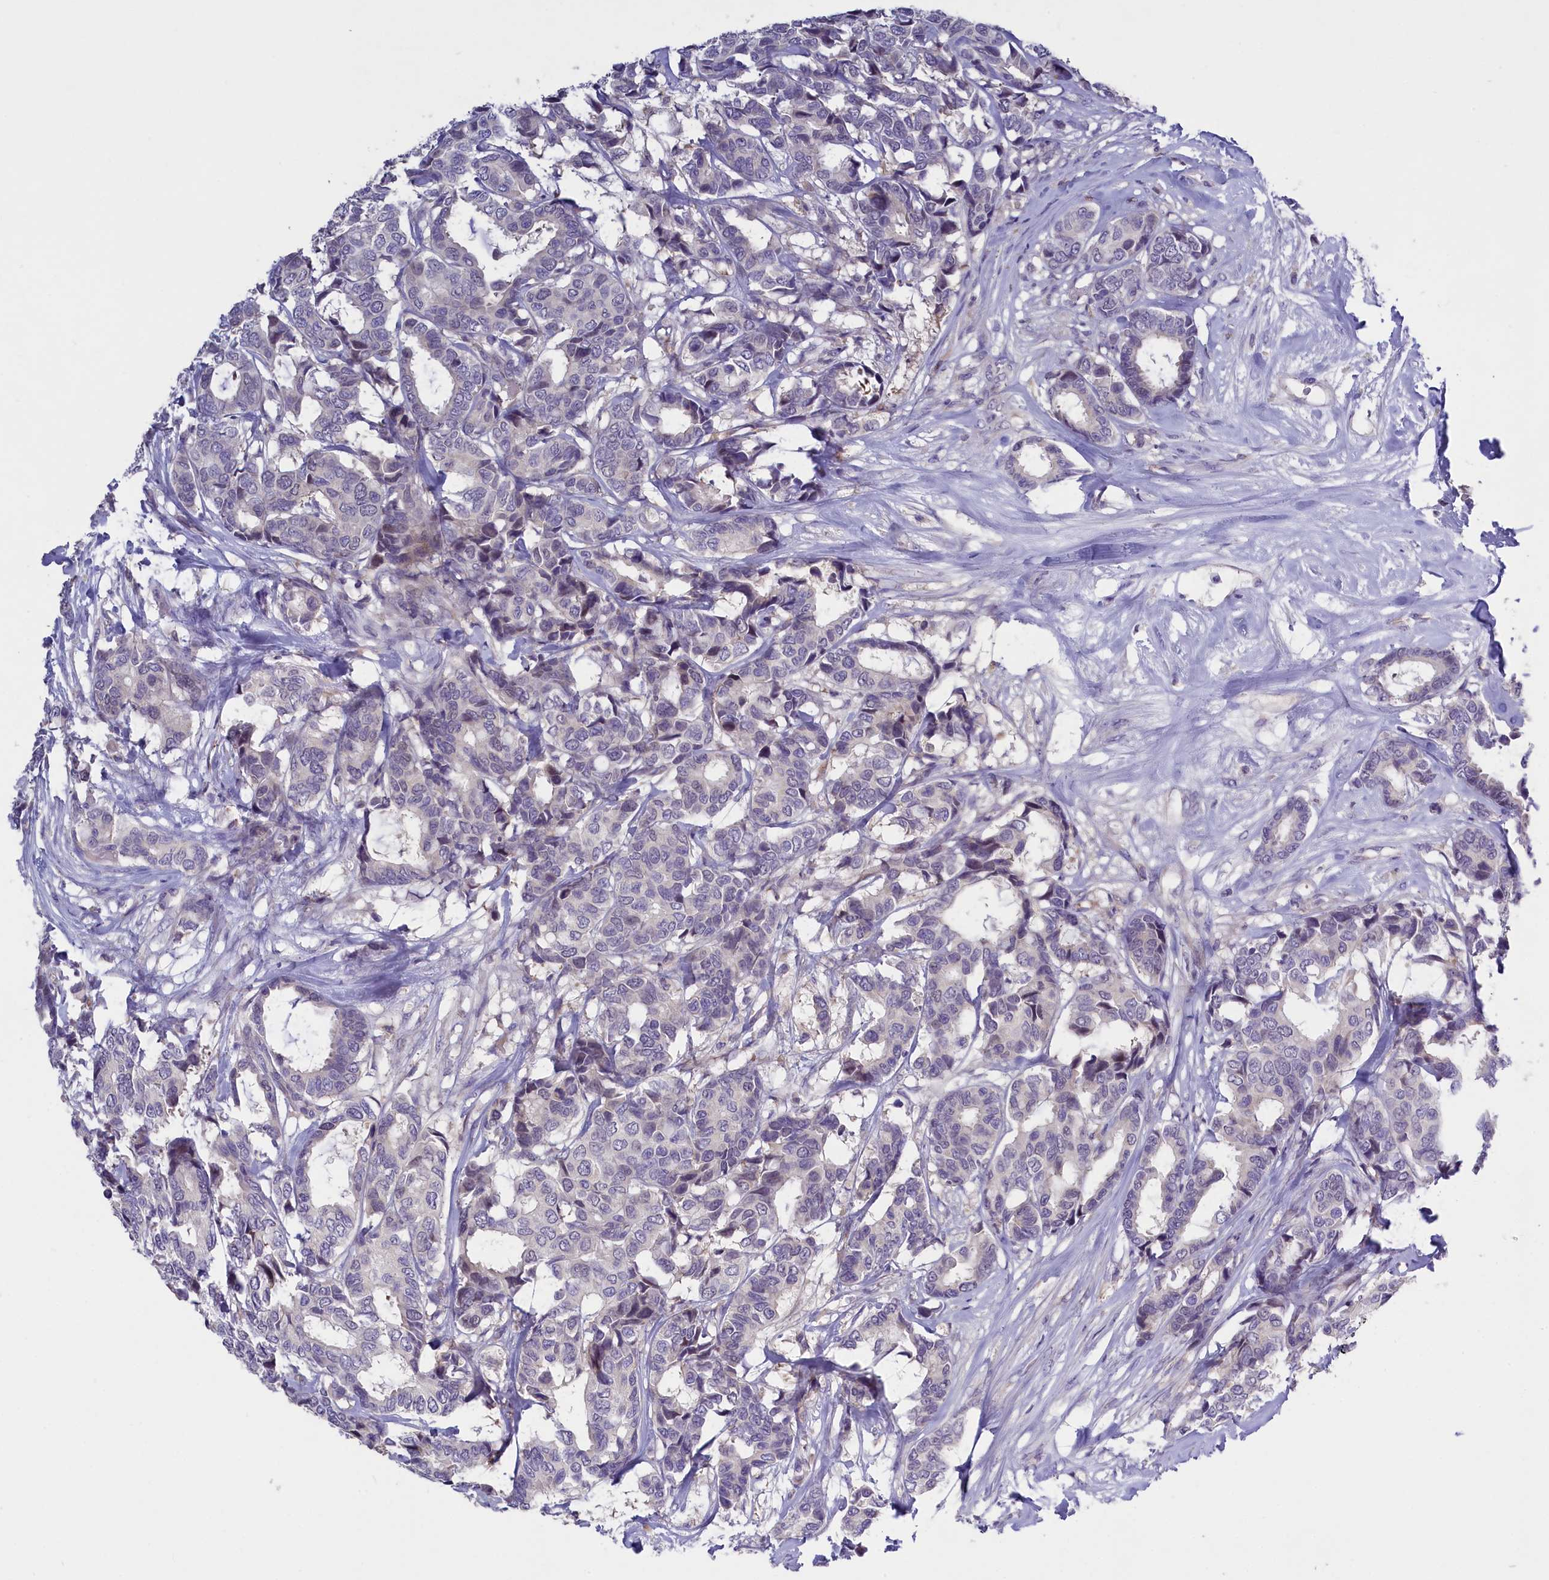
{"staining": {"intensity": "negative", "quantity": "none", "location": "none"}, "tissue": "breast cancer", "cell_type": "Tumor cells", "image_type": "cancer", "snomed": [{"axis": "morphology", "description": "Duct carcinoma"}, {"axis": "topography", "description": "Breast"}], "caption": "Immunohistochemistry image of human breast intraductal carcinoma stained for a protein (brown), which shows no expression in tumor cells. The staining was performed using DAB to visualize the protein expression in brown, while the nuclei were stained in blue with hematoxylin (Magnification: 20x).", "gene": "ENPP6", "patient": {"sex": "female", "age": 87}}